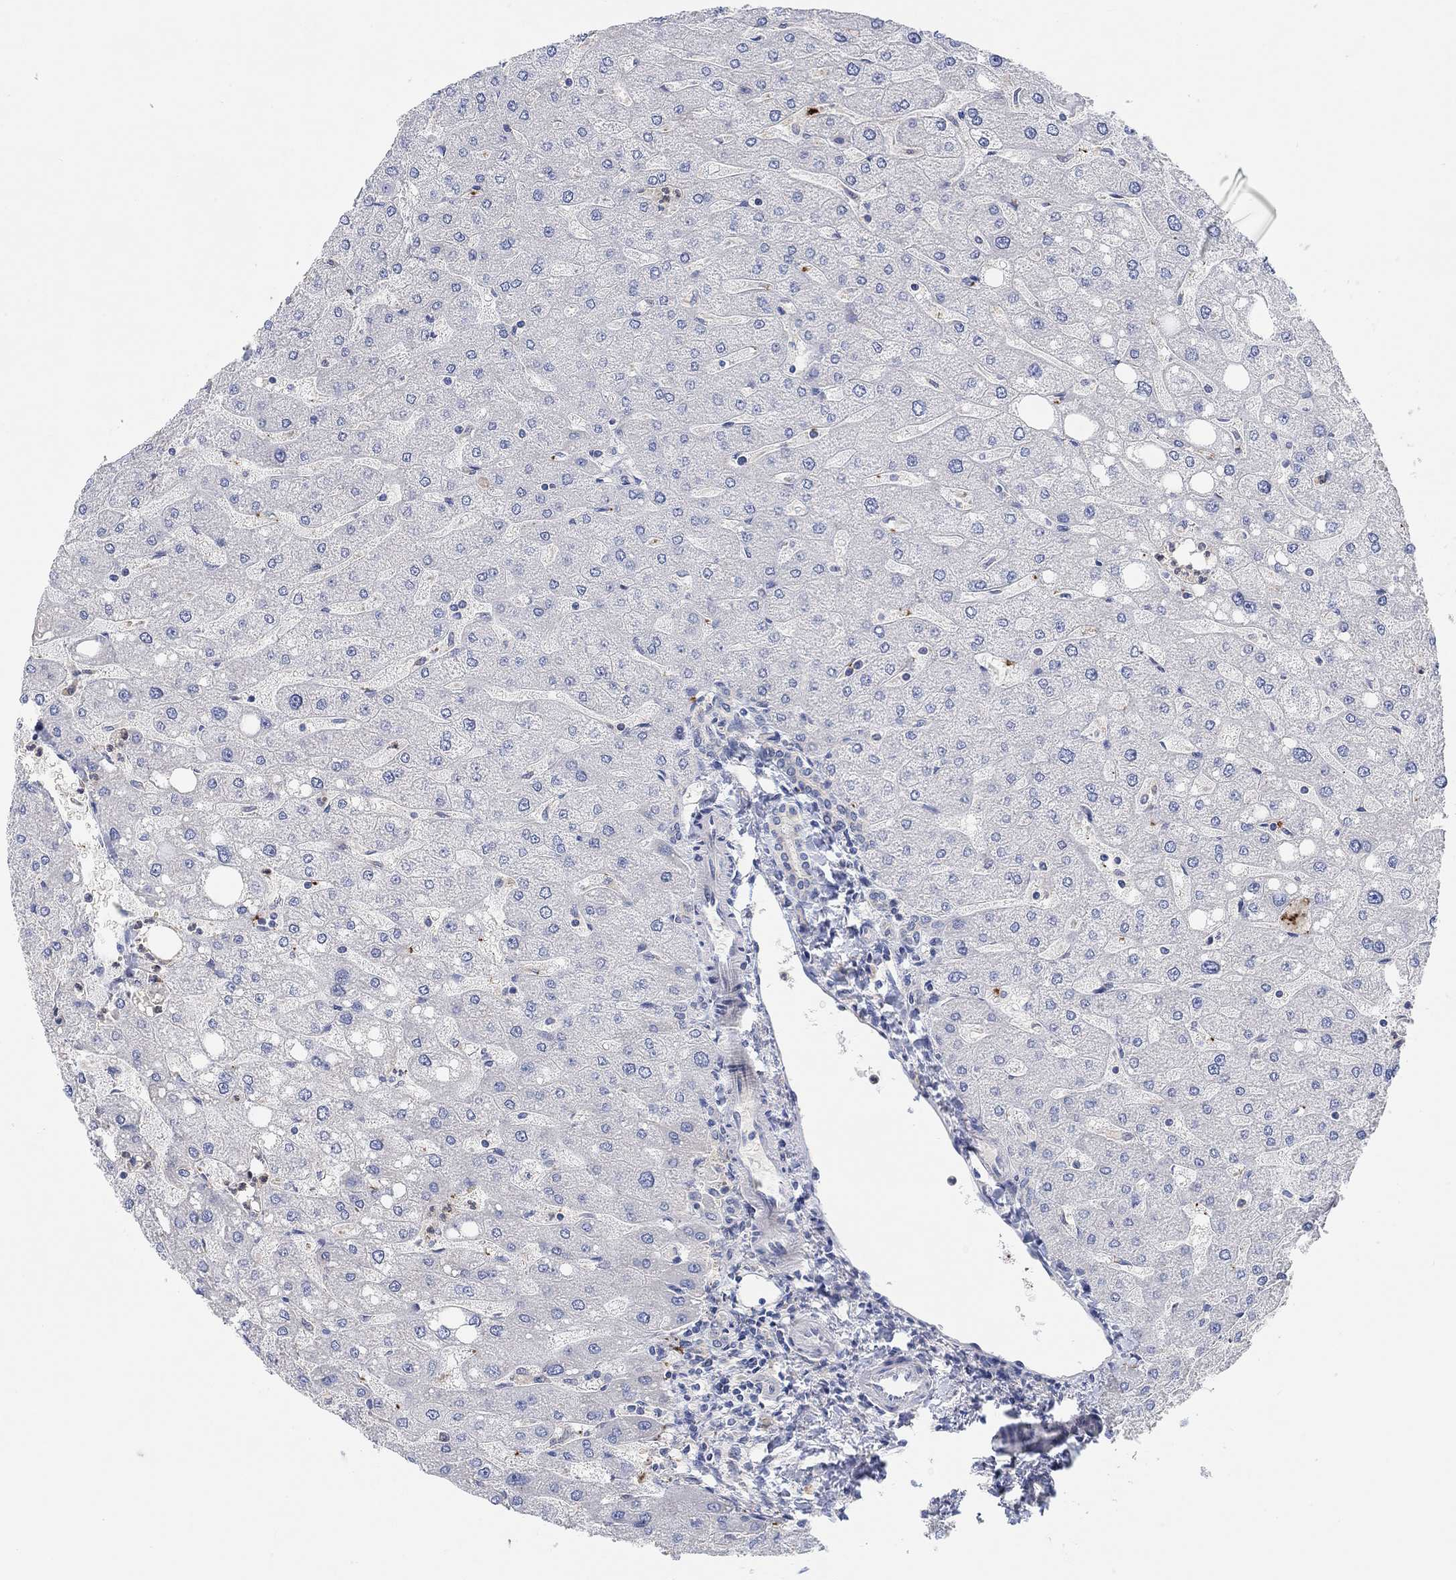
{"staining": {"intensity": "negative", "quantity": "none", "location": "none"}, "tissue": "liver", "cell_type": "Cholangiocytes", "image_type": "normal", "snomed": [{"axis": "morphology", "description": "Normal tissue, NOS"}, {"axis": "topography", "description": "Liver"}], "caption": "The micrograph shows no staining of cholangiocytes in unremarkable liver. (DAB immunohistochemistry (IHC) visualized using brightfield microscopy, high magnification).", "gene": "PMFBP1", "patient": {"sex": "male", "age": 67}}